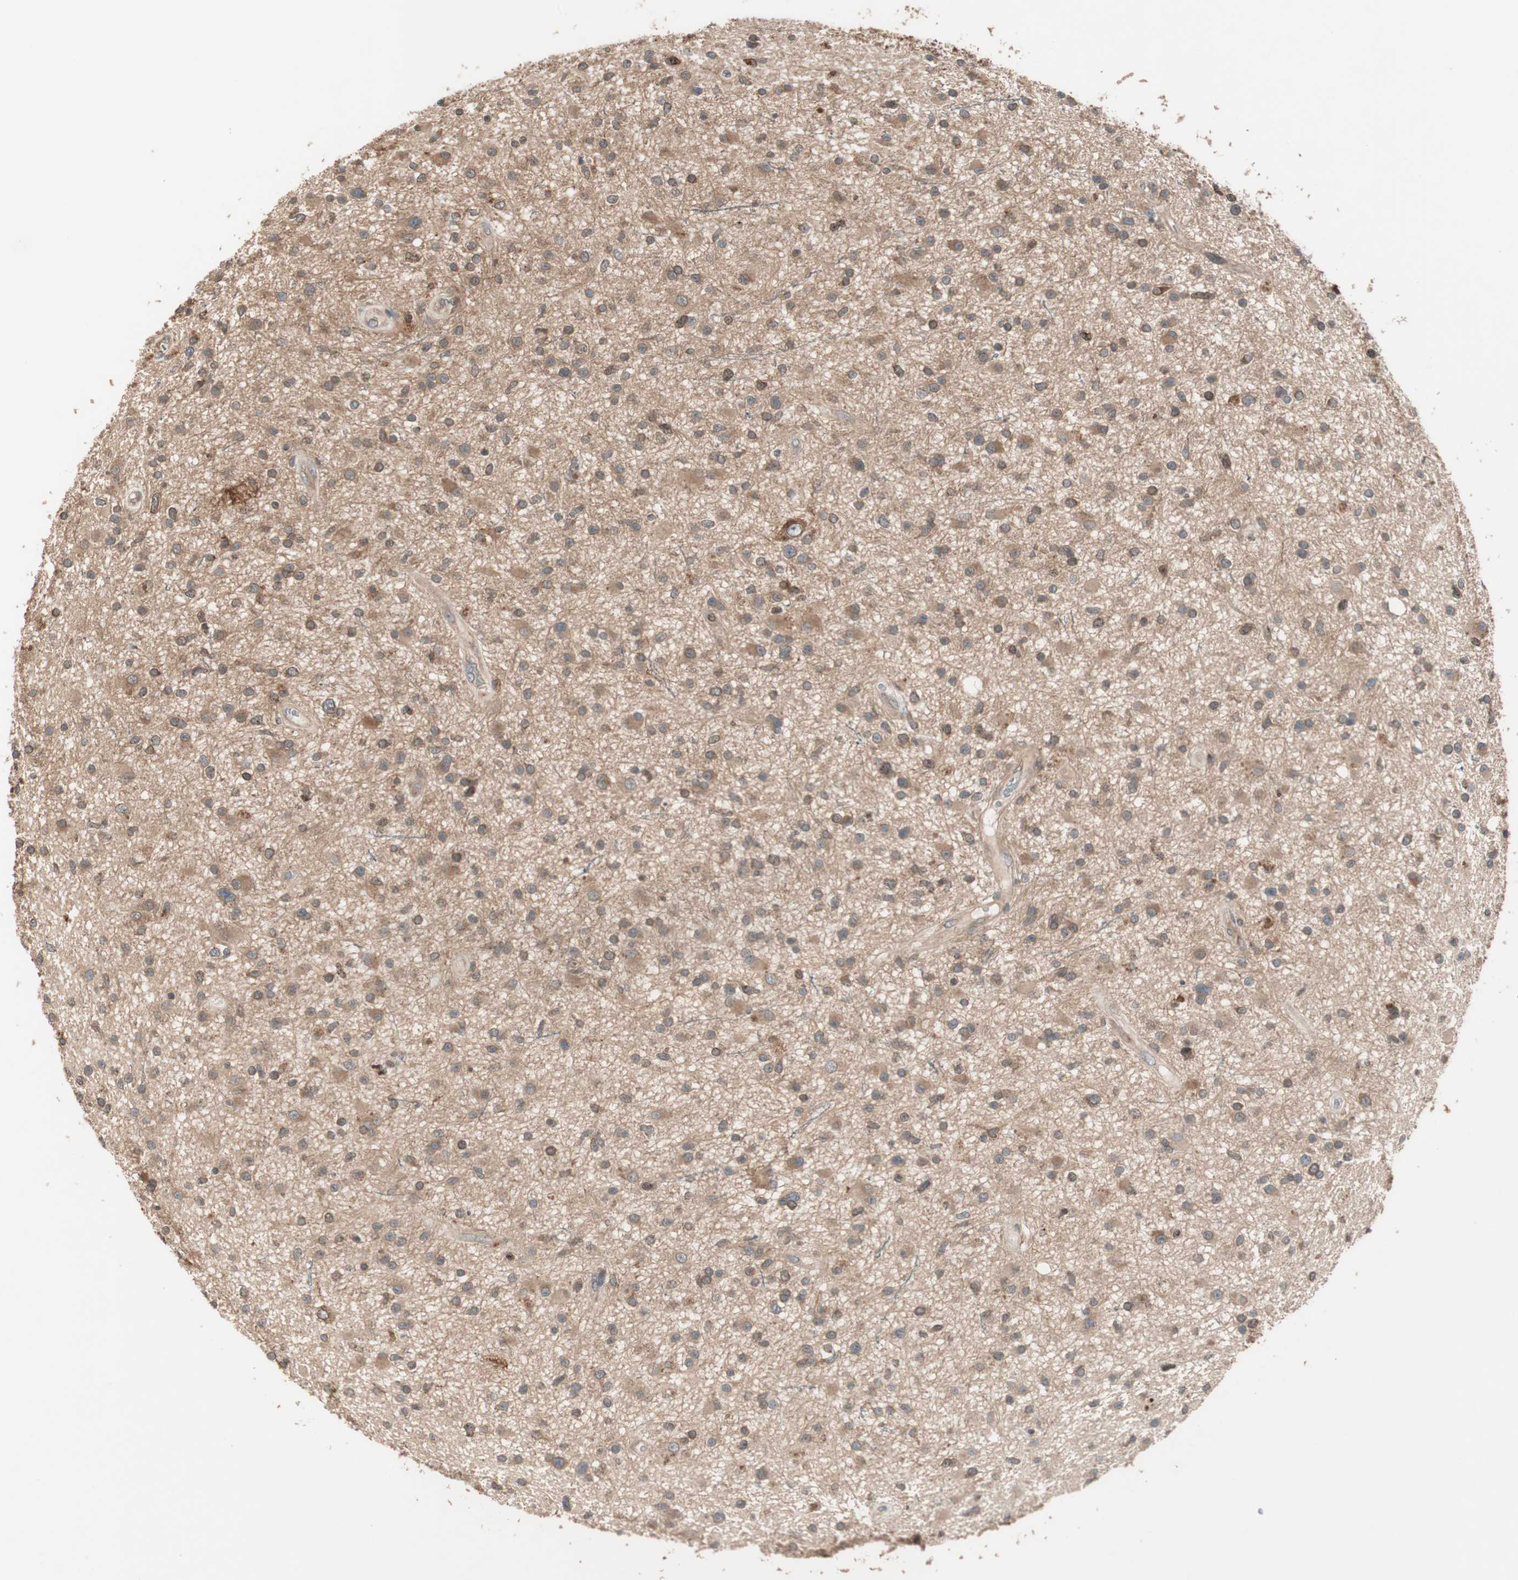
{"staining": {"intensity": "moderate", "quantity": ">75%", "location": "cytoplasmic/membranous"}, "tissue": "glioma", "cell_type": "Tumor cells", "image_type": "cancer", "snomed": [{"axis": "morphology", "description": "Glioma, malignant, High grade"}, {"axis": "topography", "description": "Brain"}], "caption": "Tumor cells display moderate cytoplasmic/membranous staining in approximately >75% of cells in glioma. (DAB = brown stain, brightfield microscopy at high magnification).", "gene": "ATP6AP2", "patient": {"sex": "male", "age": 33}}